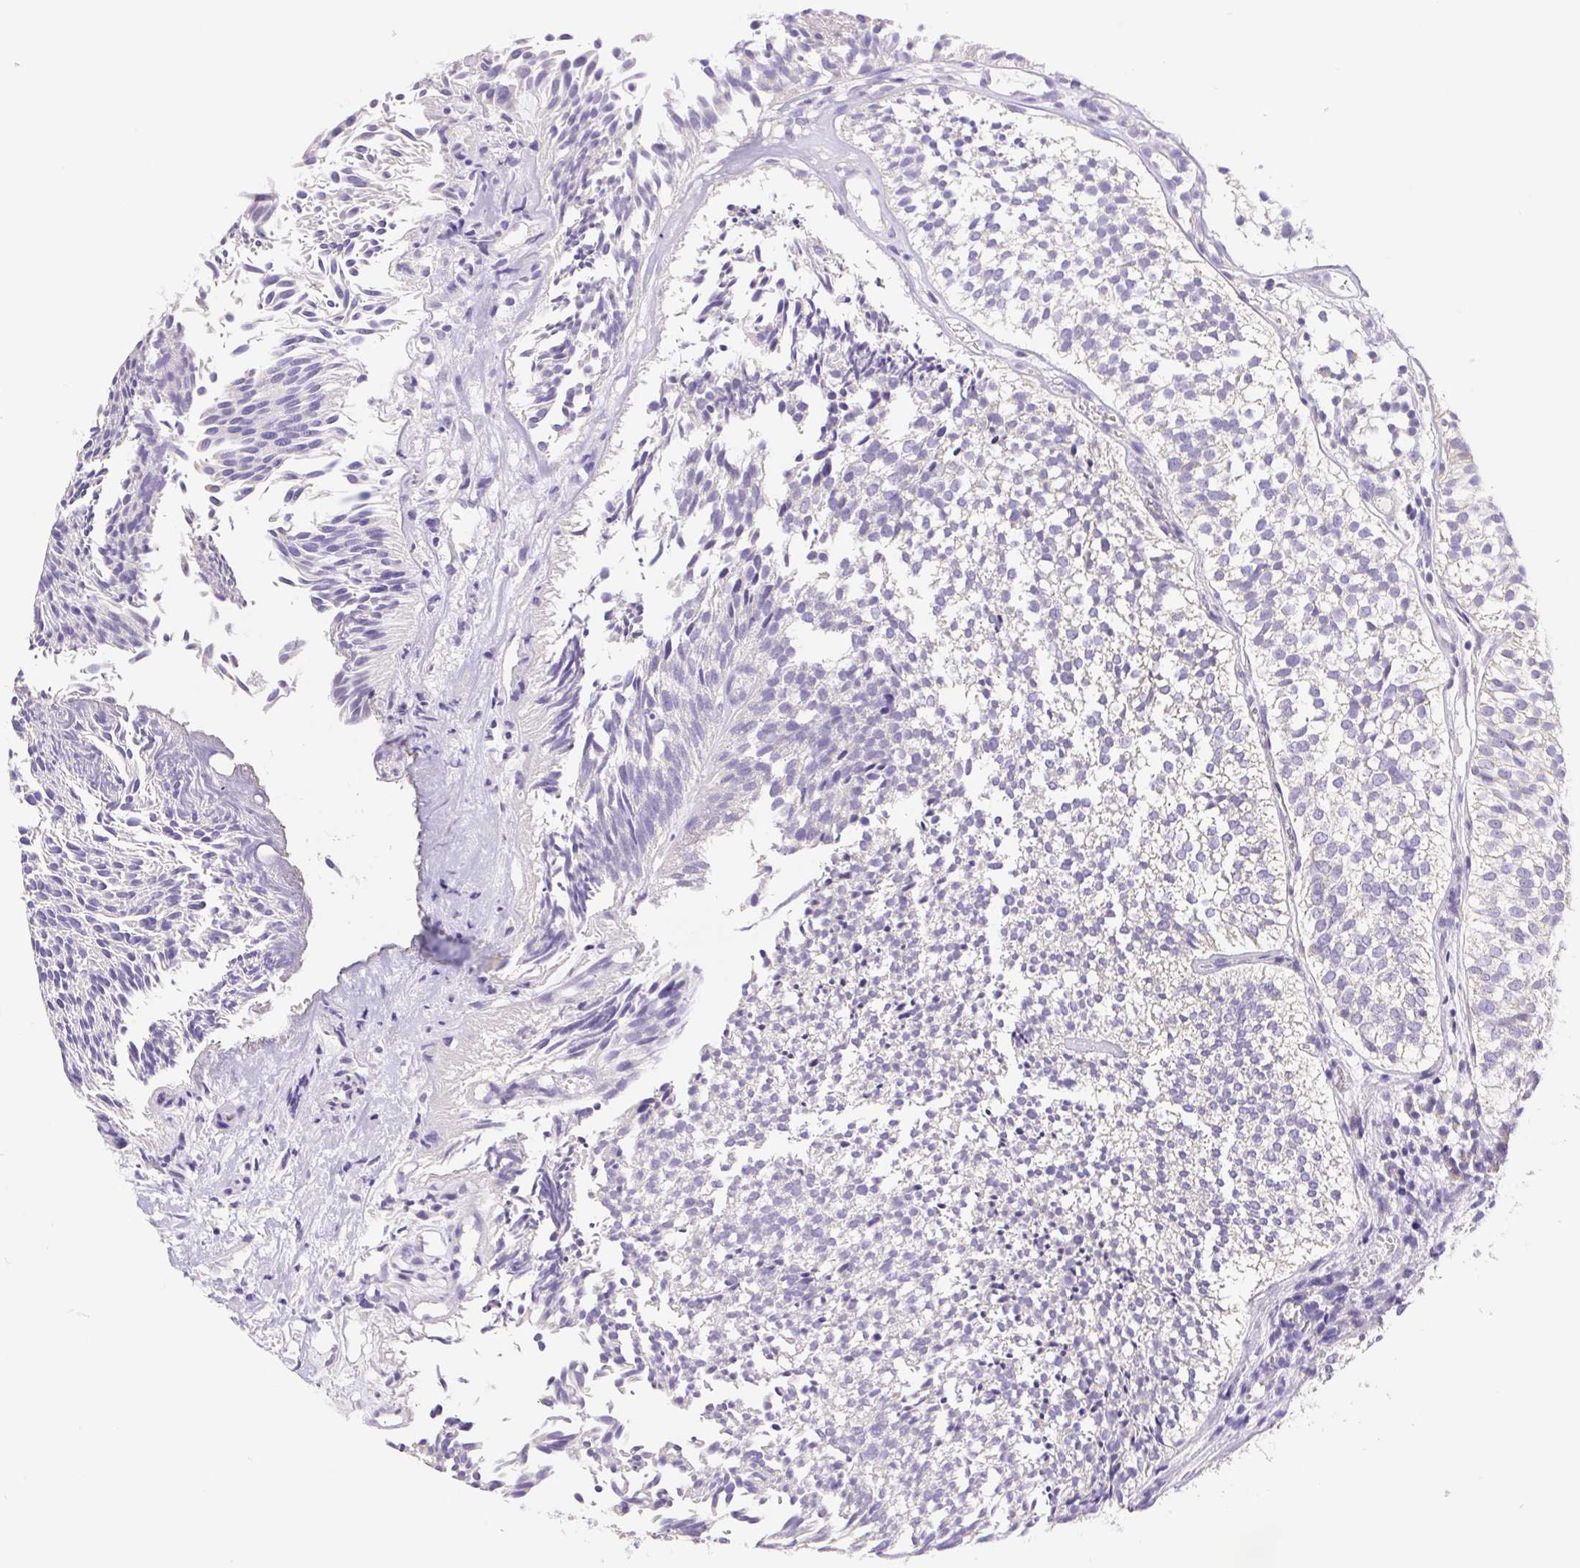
{"staining": {"intensity": "negative", "quantity": "none", "location": "none"}, "tissue": "urothelial cancer", "cell_type": "Tumor cells", "image_type": "cancer", "snomed": [{"axis": "morphology", "description": "Urothelial carcinoma, Low grade"}, {"axis": "topography", "description": "Urinary bladder"}], "caption": "Immunohistochemistry (IHC) of human urothelial cancer demonstrates no staining in tumor cells.", "gene": "FKBP6", "patient": {"sex": "male", "age": 91}}